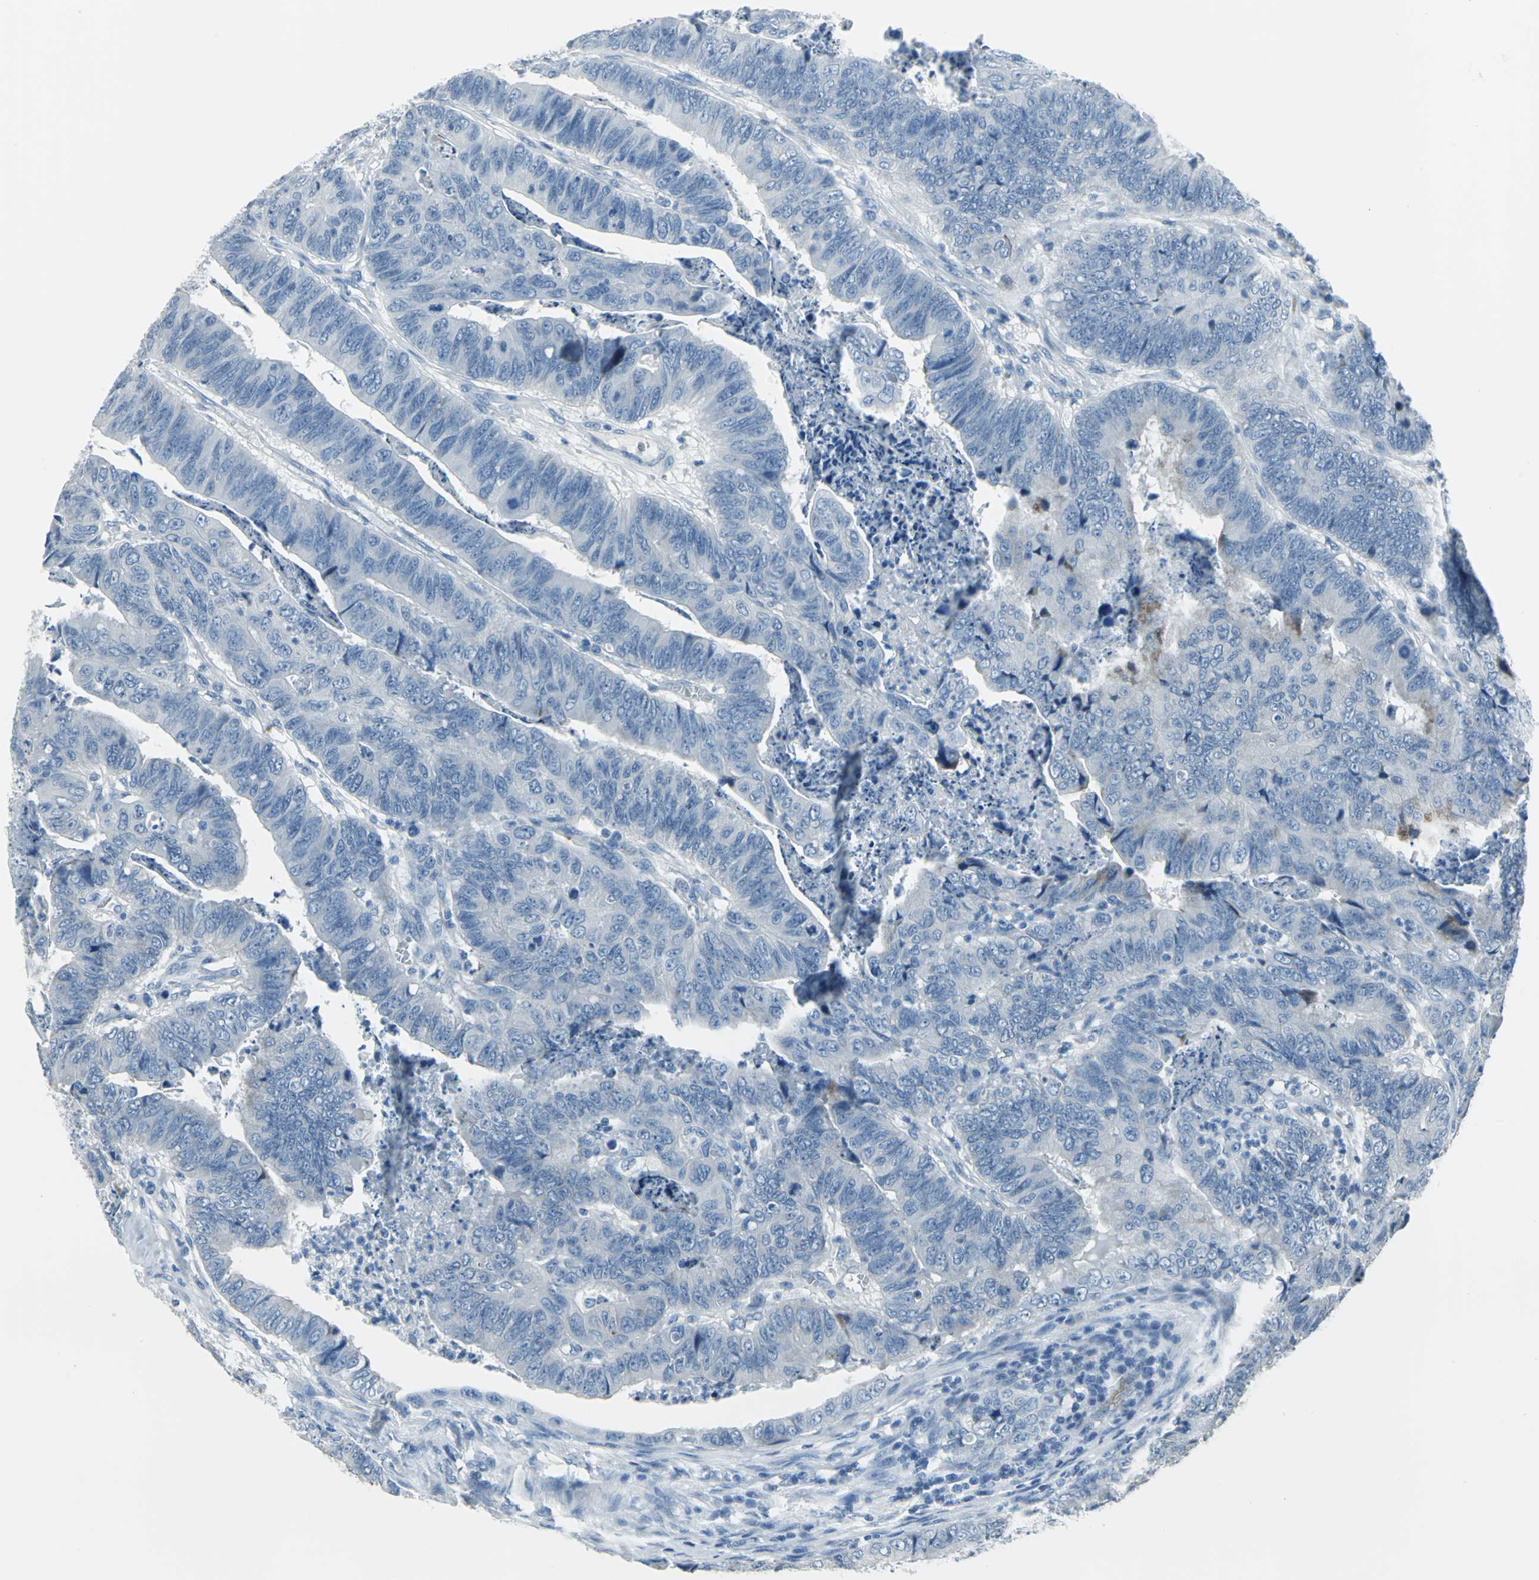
{"staining": {"intensity": "negative", "quantity": "none", "location": "none"}, "tissue": "stomach cancer", "cell_type": "Tumor cells", "image_type": "cancer", "snomed": [{"axis": "morphology", "description": "Adenocarcinoma, NOS"}, {"axis": "topography", "description": "Stomach, lower"}], "caption": "IHC photomicrograph of neoplastic tissue: stomach adenocarcinoma stained with DAB (3,3'-diaminobenzidine) displays no significant protein staining in tumor cells.", "gene": "DNAI2", "patient": {"sex": "male", "age": 77}}